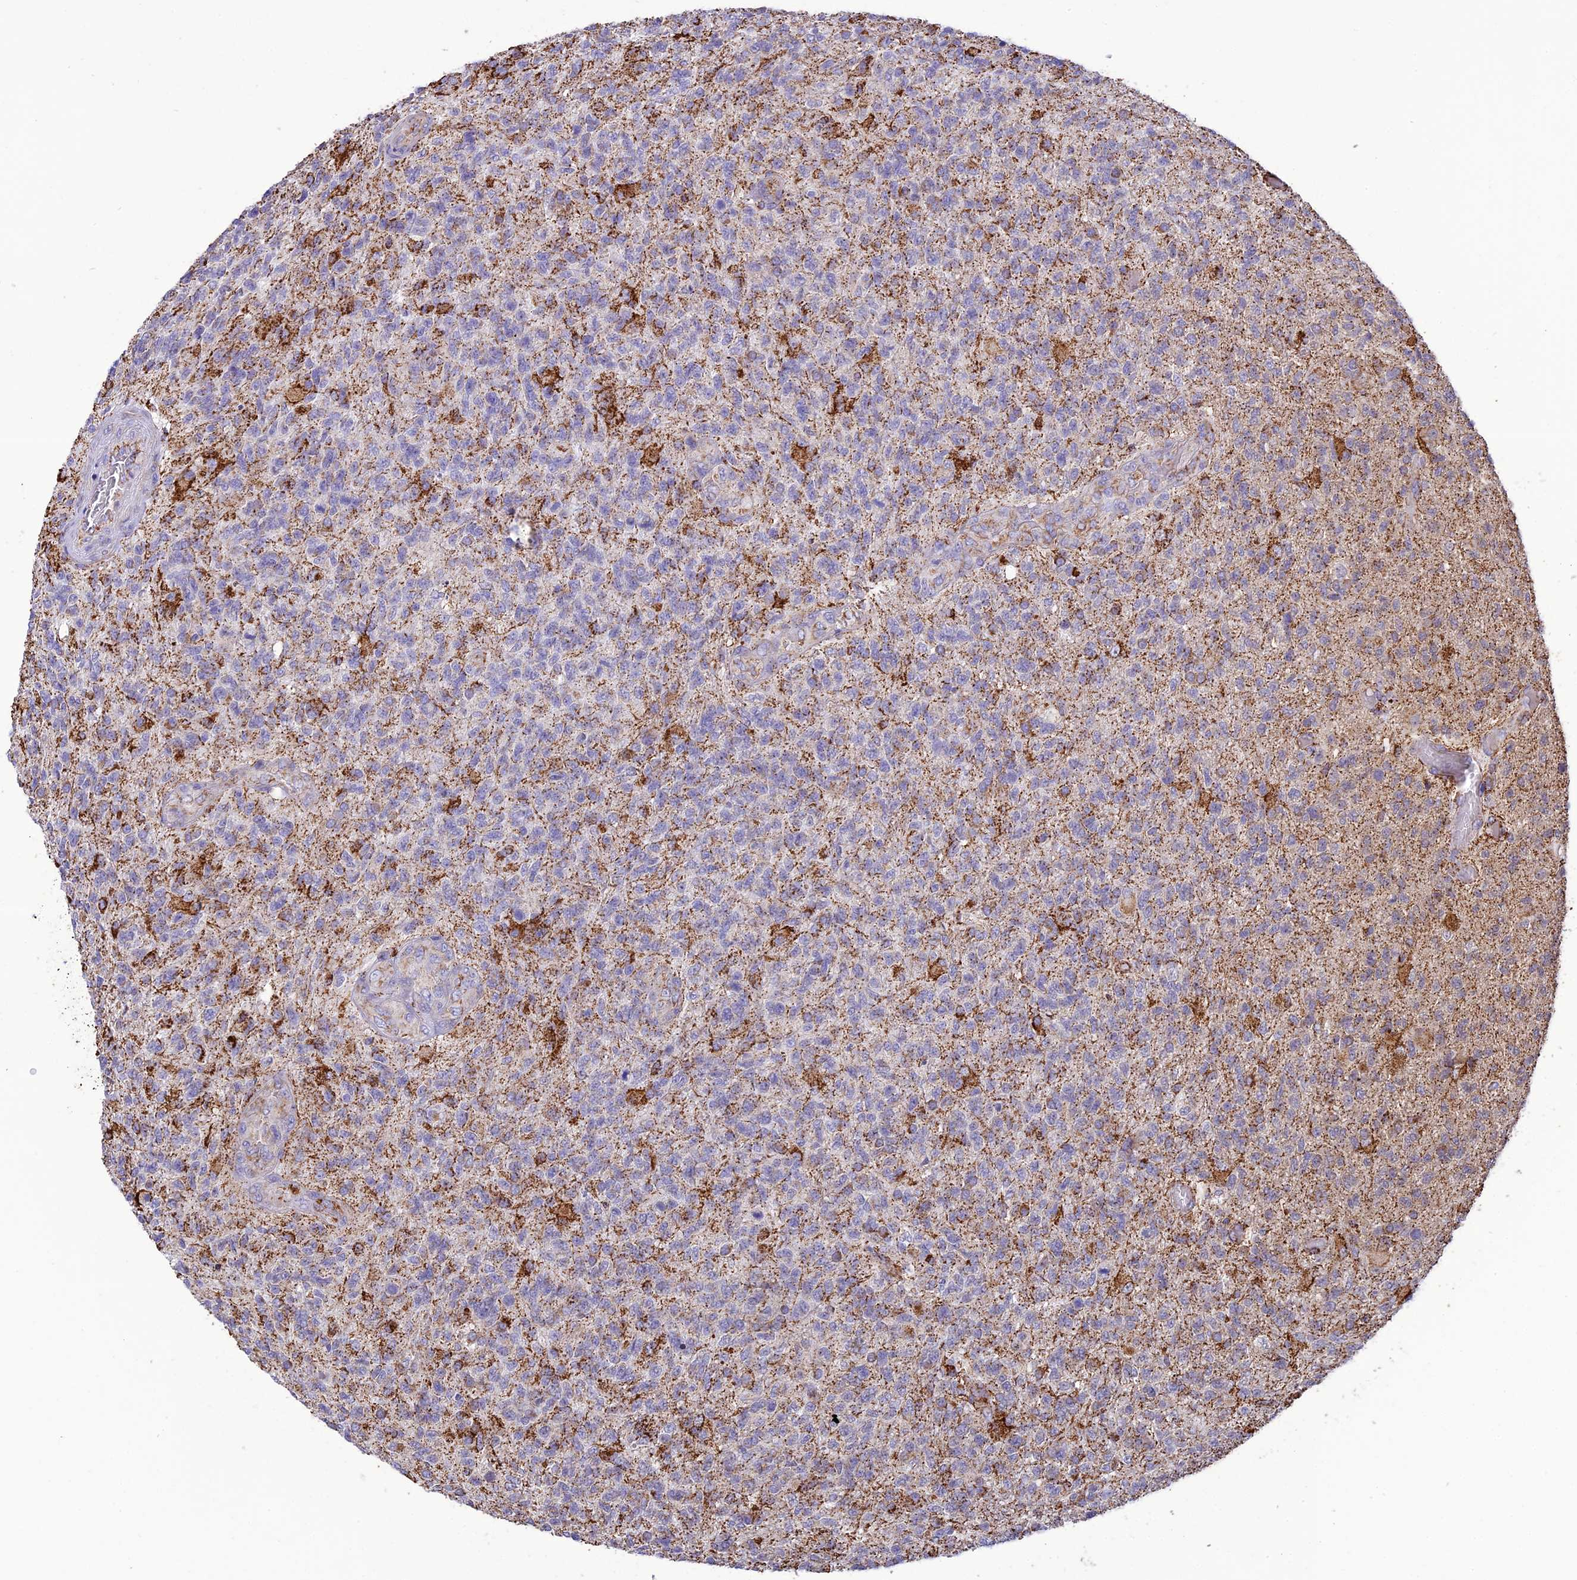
{"staining": {"intensity": "strong", "quantity": "<25%", "location": "cytoplasmic/membranous"}, "tissue": "glioma", "cell_type": "Tumor cells", "image_type": "cancer", "snomed": [{"axis": "morphology", "description": "Glioma, malignant, High grade"}, {"axis": "topography", "description": "Brain"}], "caption": "About <25% of tumor cells in high-grade glioma (malignant) reveal strong cytoplasmic/membranous protein expression as visualized by brown immunohistochemical staining.", "gene": "KCNG1", "patient": {"sex": "male", "age": 56}}